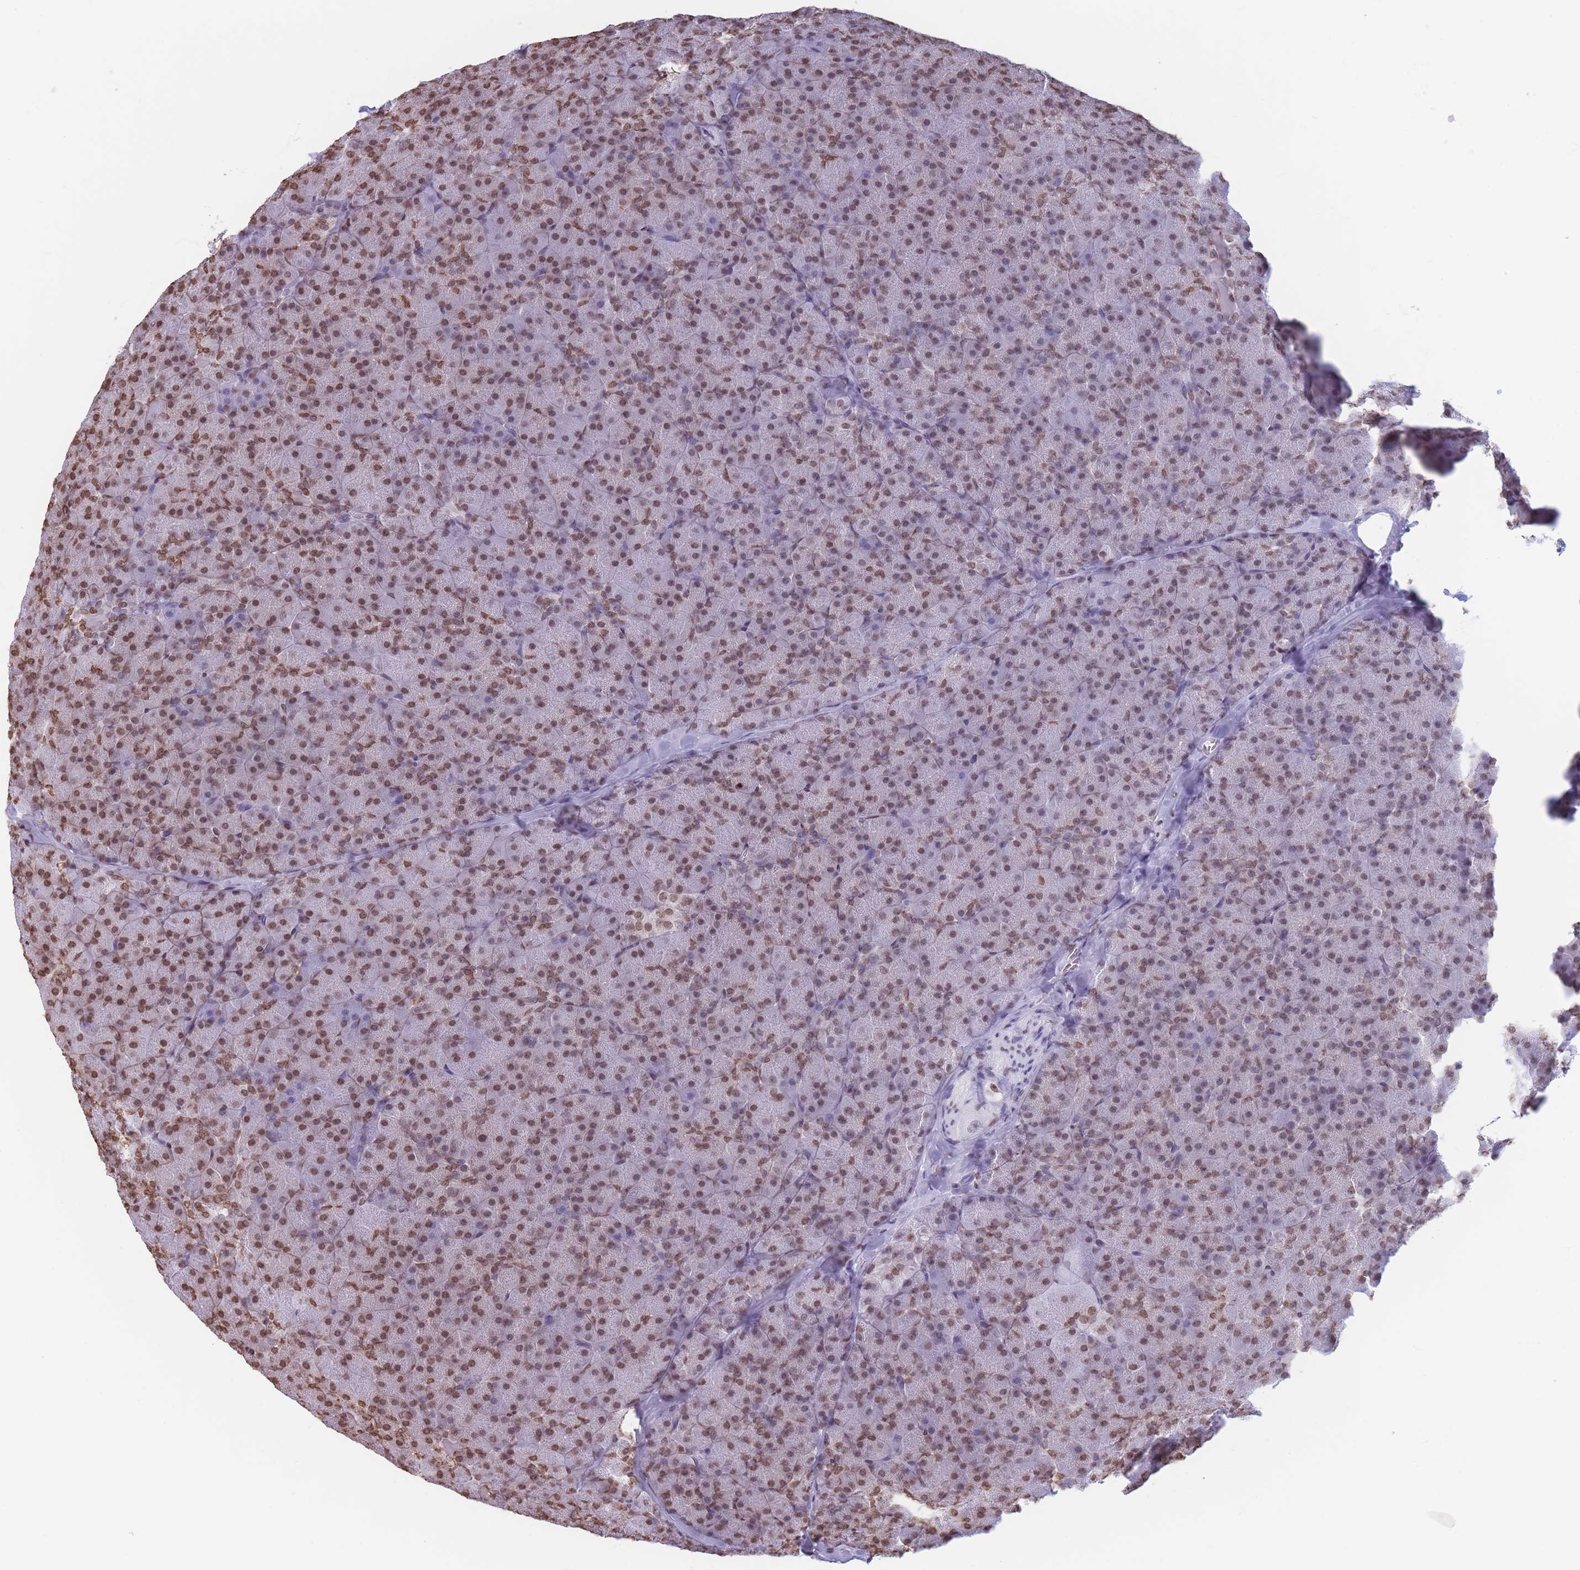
{"staining": {"intensity": "moderate", "quantity": ">75%", "location": "nuclear"}, "tissue": "pancreas", "cell_type": "Exocrine glandular cells", "image_type": "normal", "snomed": [{"axis": "morphology", "description": "Normal tissue, NOS"}, {"axis": "topography", "description": "Pancreas"}], "caption": "Approximately >75% of exocrine glandular cells in unremarkable human pancreas demonstrate moderate nuclear protein positivity as visualized by brown immunohistochemical staining.", "gene": "RYK", "patient": {"sex": "male", "age": 36}}